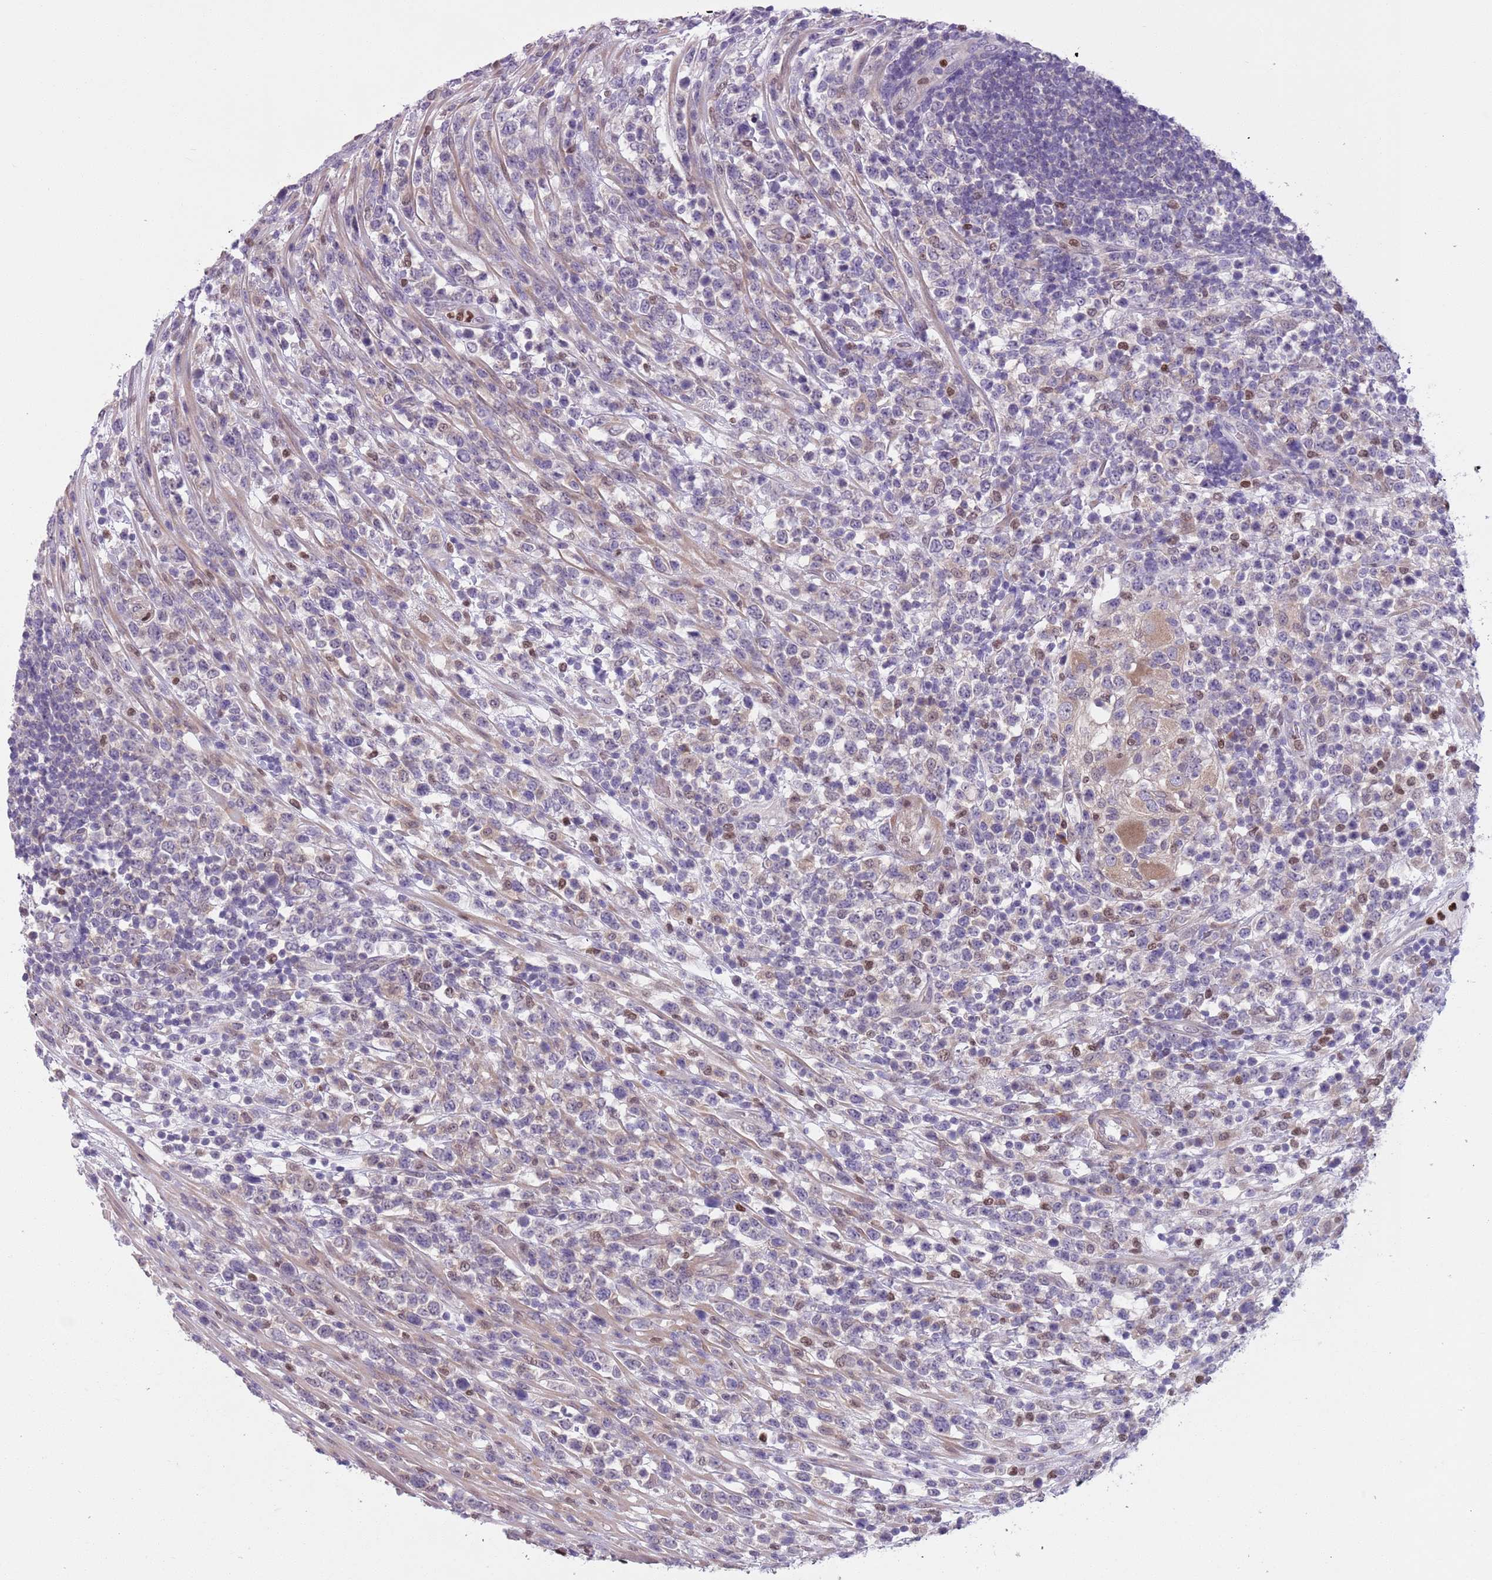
{"staining": {"intensity": "negative", "quantity": "none", "location": "none"}, "tissue": "lymphoma", "cell_type": "Tumor cells", "image_type": "cancer", "snomed": [{"axis": "morphology", "description": "Malignant lymphoma, non-Hodgkin's type, High grade"}, {"axis": "topography", "description": "Colon"}], "caption": "Human lymphoma stained for a protein using IHC demonstrates no positivity in tumor cells.", "gene": "ADCY7", "patient": {"sex": "female", "age": 53}}